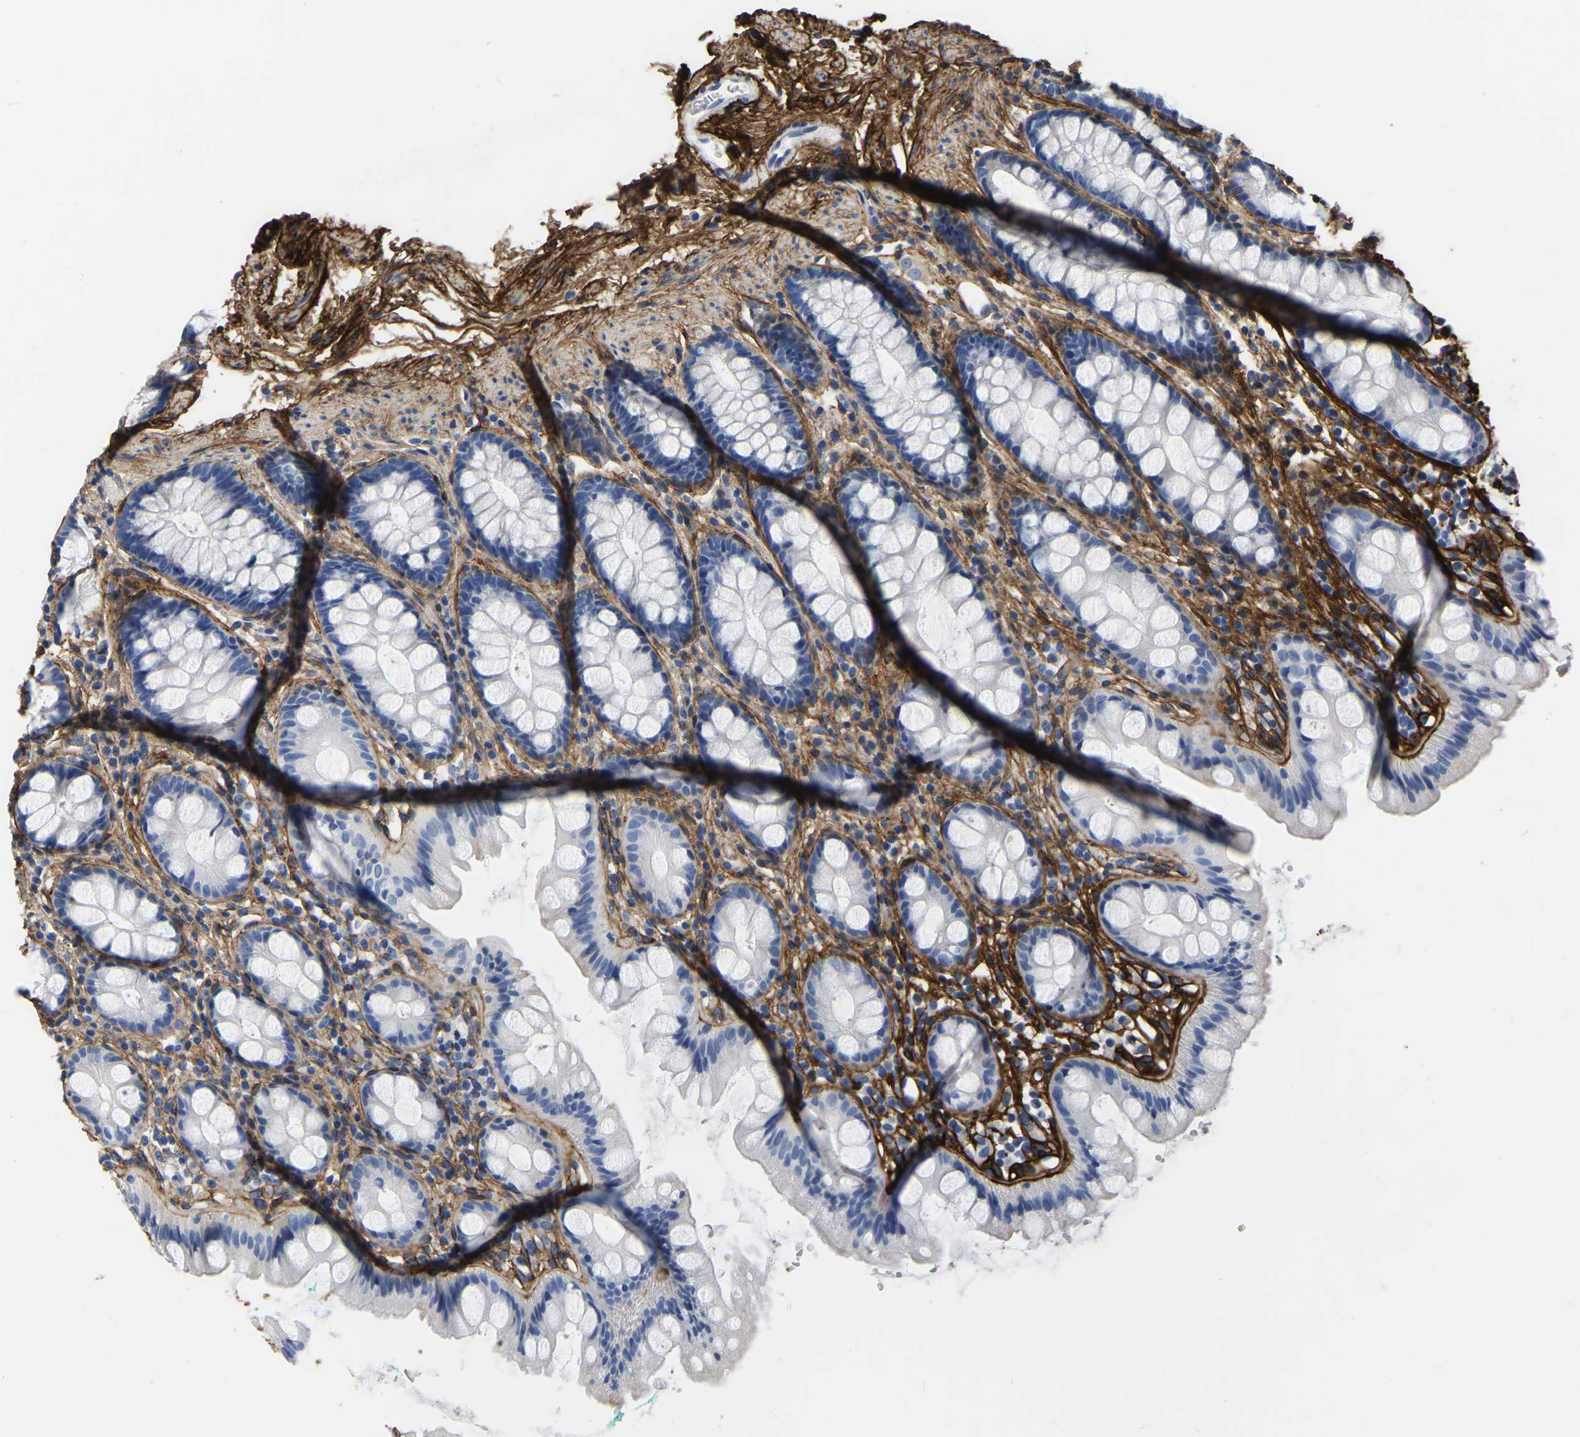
{"staining": {"intensity": "negative", "quantity": "none", "location": "none"}, "tissue": "rectum", "cell_type": "Glandular cells", "image_type": "normal", "snomed": [{"axis": "morphology", "description": "Normal tissue, NOS"}, {"axis": "topography", "description": "Rectum"}], "caption": "A high-resolution photomicrograph shows IHC staining of unremarkable rectum, which displays no significant positivity in glandular cells.", "gene": "COL6A1", "patient": {"sex": "female", "age": 65}}